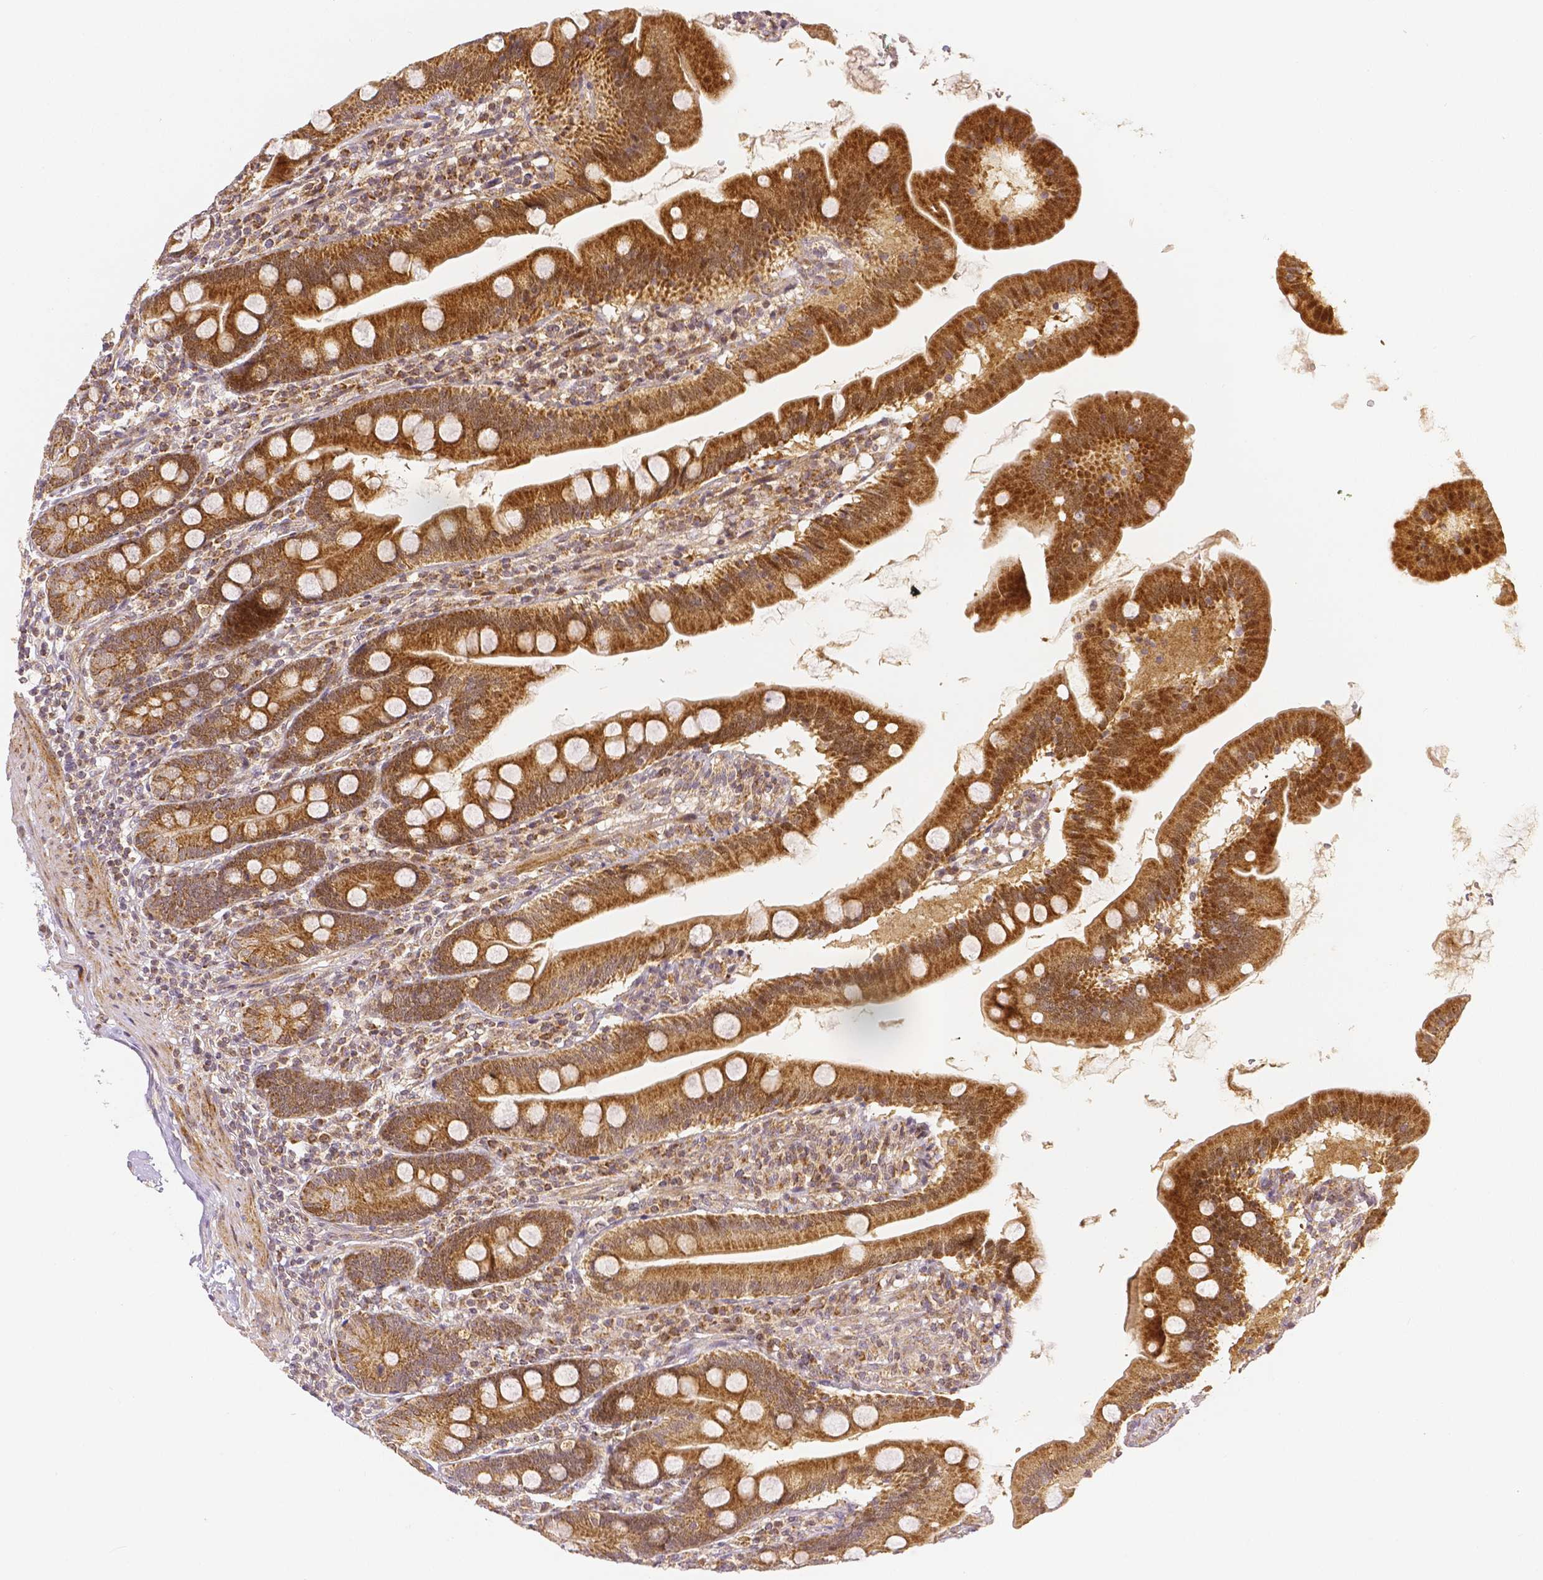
{"staining": {"intensity": "strong", "quantity": ">75%", "location": "cytoplasmic/membranous,nuclear"}, "tissue": "duodenum", "cell_type": "Glandular cells", "image_type": "normal", "snomed": [{"axis": "morphology", "description": "Normal tissue, NOS"}, {"axis": "topography", "description": "Duodenum"}], "caption": "Glandular cells reveal high levels of strong cytoplasmic/membranous,nuclear expression in approximately >75% of cells in unremarkable duodenum.", "gene": "RHOT1", "patient": {"sex": "female", "age": 67}}